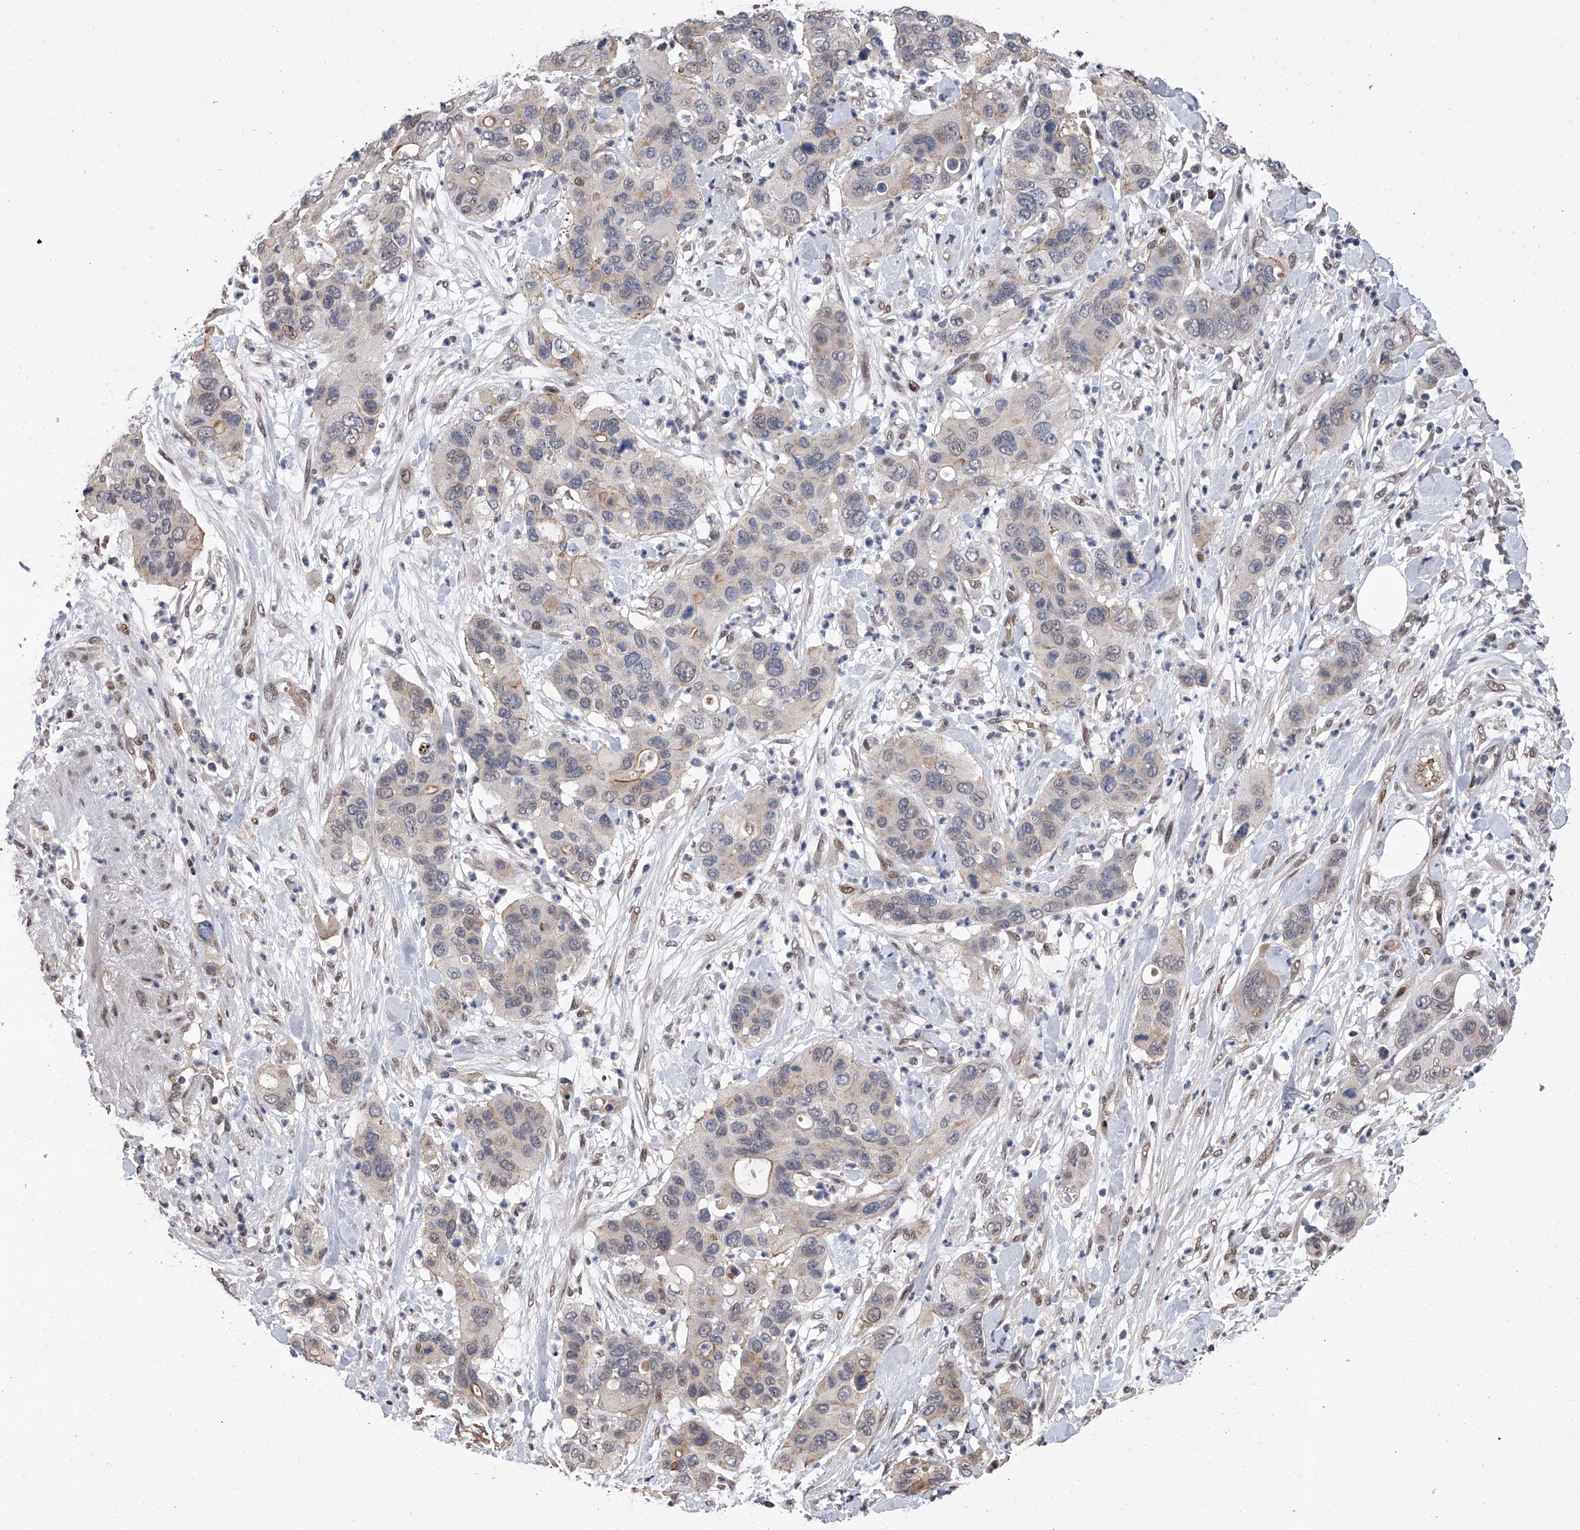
{"staining": {"intensity": "weak", "quantity": "<25%", "location": "cytoplasmic/membranous"}, "tissue": "pancreatic cancer", "cell_type": "Tumor cells", "image_type": "cancer", "snomed": [{"axis": "morphology", "description": "Adenocarcinoma, NOS"}, {"axis": "topography", "description": "Pancreas"}], "caption": "DAB (3,3'-diaminobenzidine) immunohistochemical staining of pancreatic cancer (adenocarcinoma) exhibits no significant expression in tumor cells.", "gene": "ZNF426", "patient": {"sex": "female", "age": 71}}